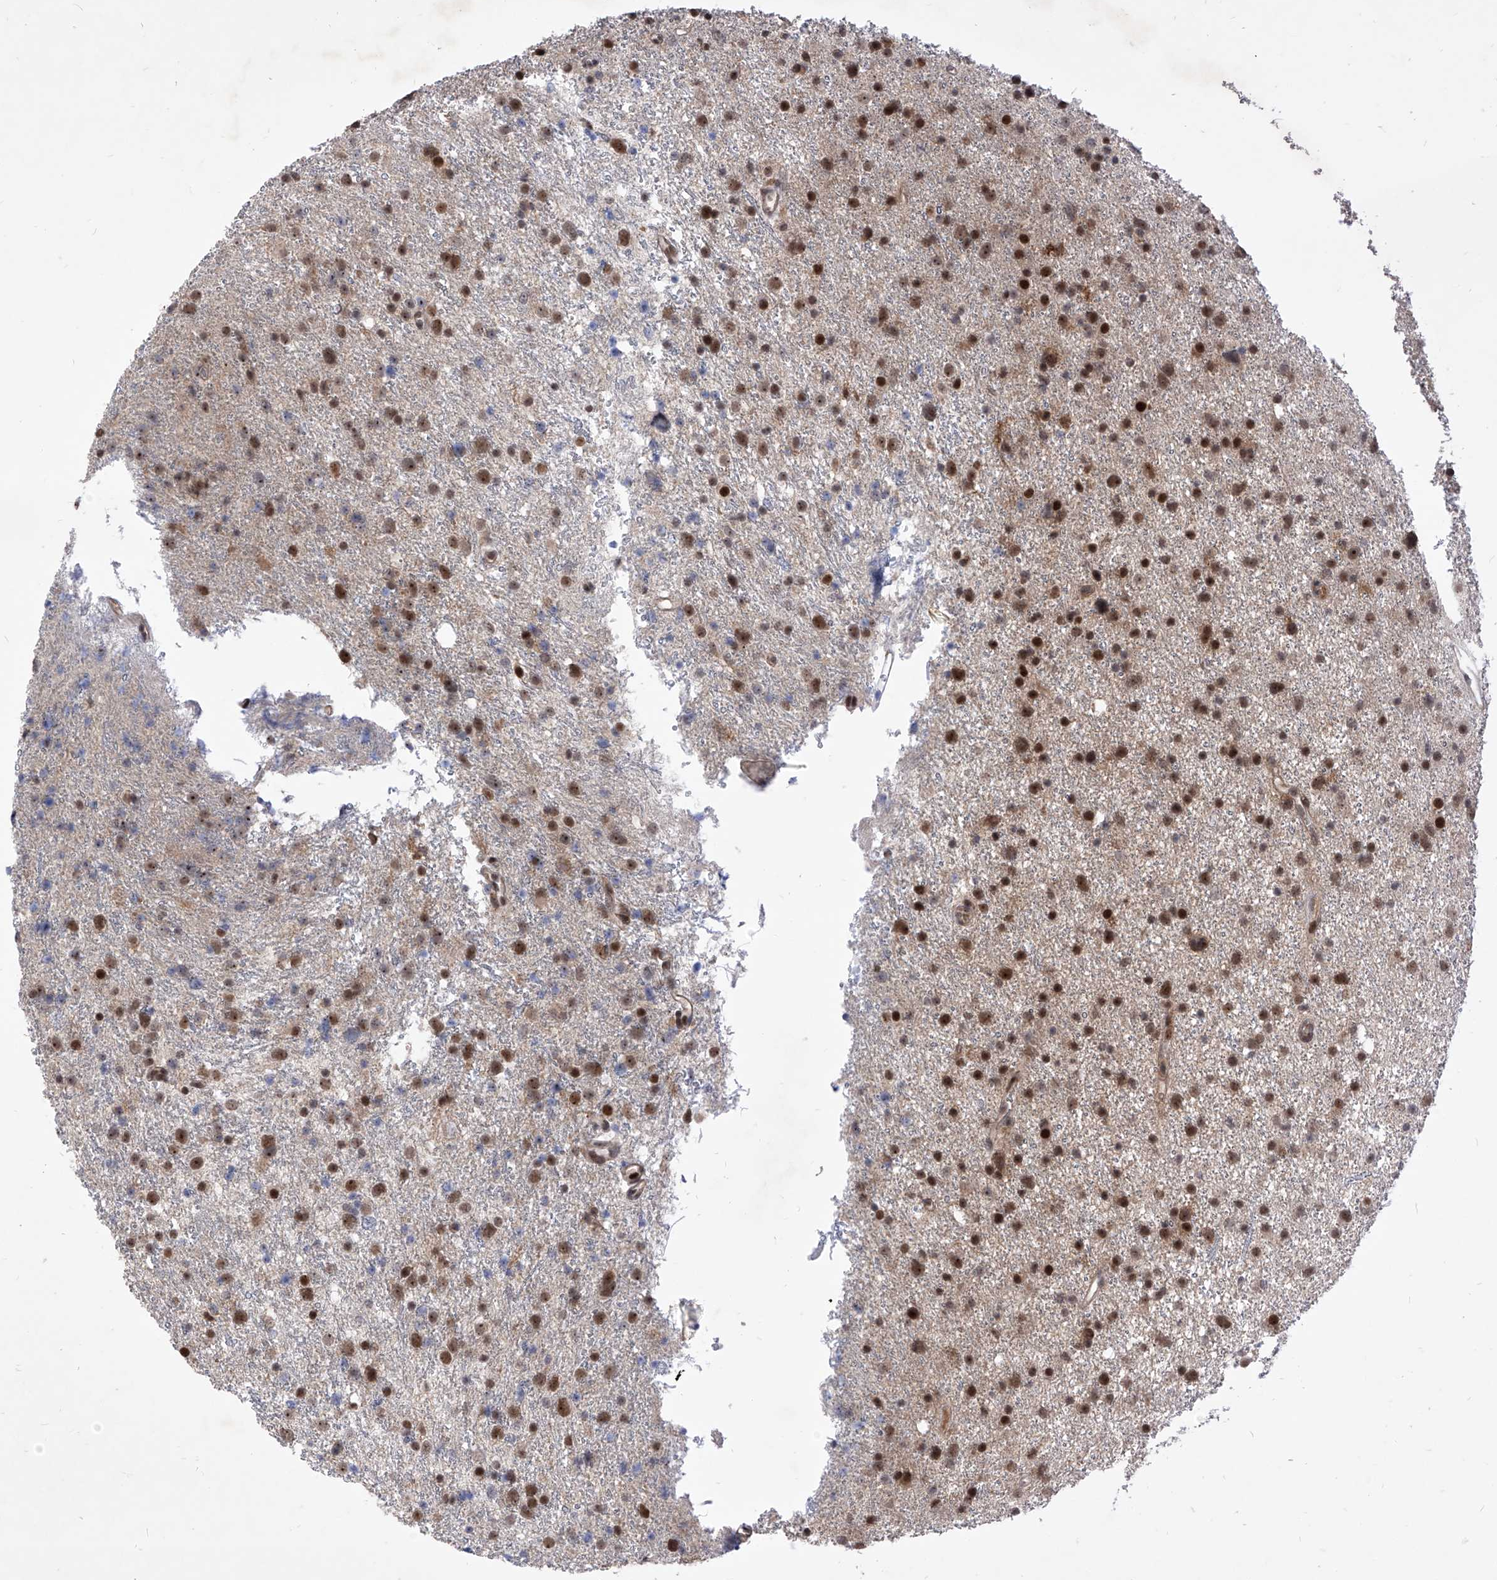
{"staining": {"intensity": "moderate", "quantity": ">75%", "location": "nuclear"}, "tissue": "glioma", "cell_type": "Tumor cells", "image_type": "cancer", "snomed": [{"axis": "morphology", "description": "Glioma, malignant, Low grade"}, {"axis": "topography", "description": "Cerebral cortex"}], "caption": "This micrograph displays immunohistochemistry staining of human malignant glioma (low-grade), with medium moderate nuclear staining in approximately >75% of tumor cells.", "gene": "LGR4", "patient": {"sex": "female", "age": 39}}